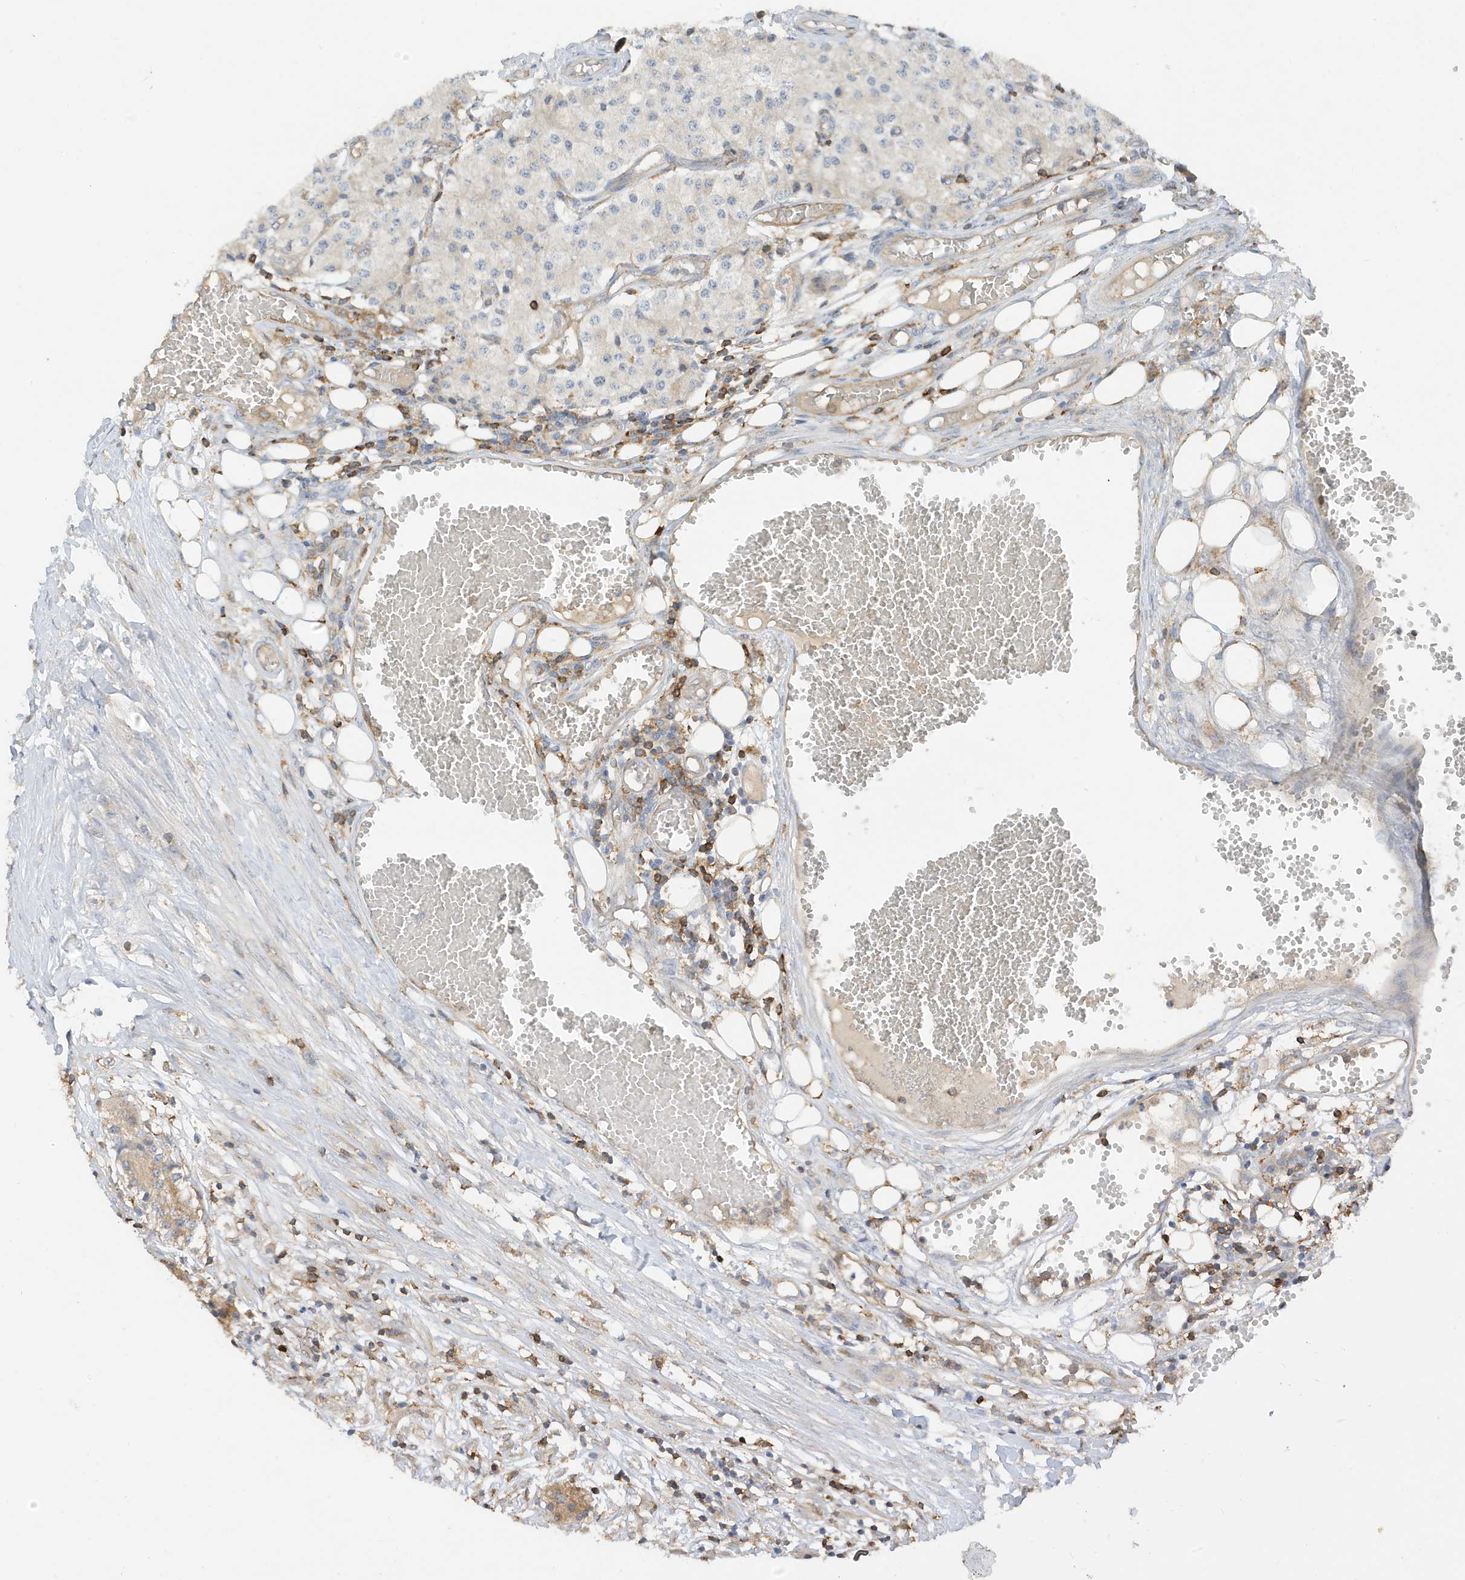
{"staining": {"intensity": "negative", "quantity": "none", "location": "none"}, "tissue": "carcinoid", "cell_type": "Tumor cells", "image_type": "cancer", "snomed": [{"axis": "morphology", "description": "Carcinoid, malignant, NOS"}, {"axis": "topography", "description": "Colon"}], "caption": "Immunohistochemistry (IHC) histopathology image of neoplastic tissue: human carcinoid stained with DAB shows no significant protein expression in tumor cells. Brightfield microscopy of immunohistochemistry (IHC) stained with DAB (3,3'-diaminobenzidine) (brown) and hematoxylin (blue), captured at high magnification.", "gene": "PHACTR2", "patient": {"sex": "female", "age": 52}}